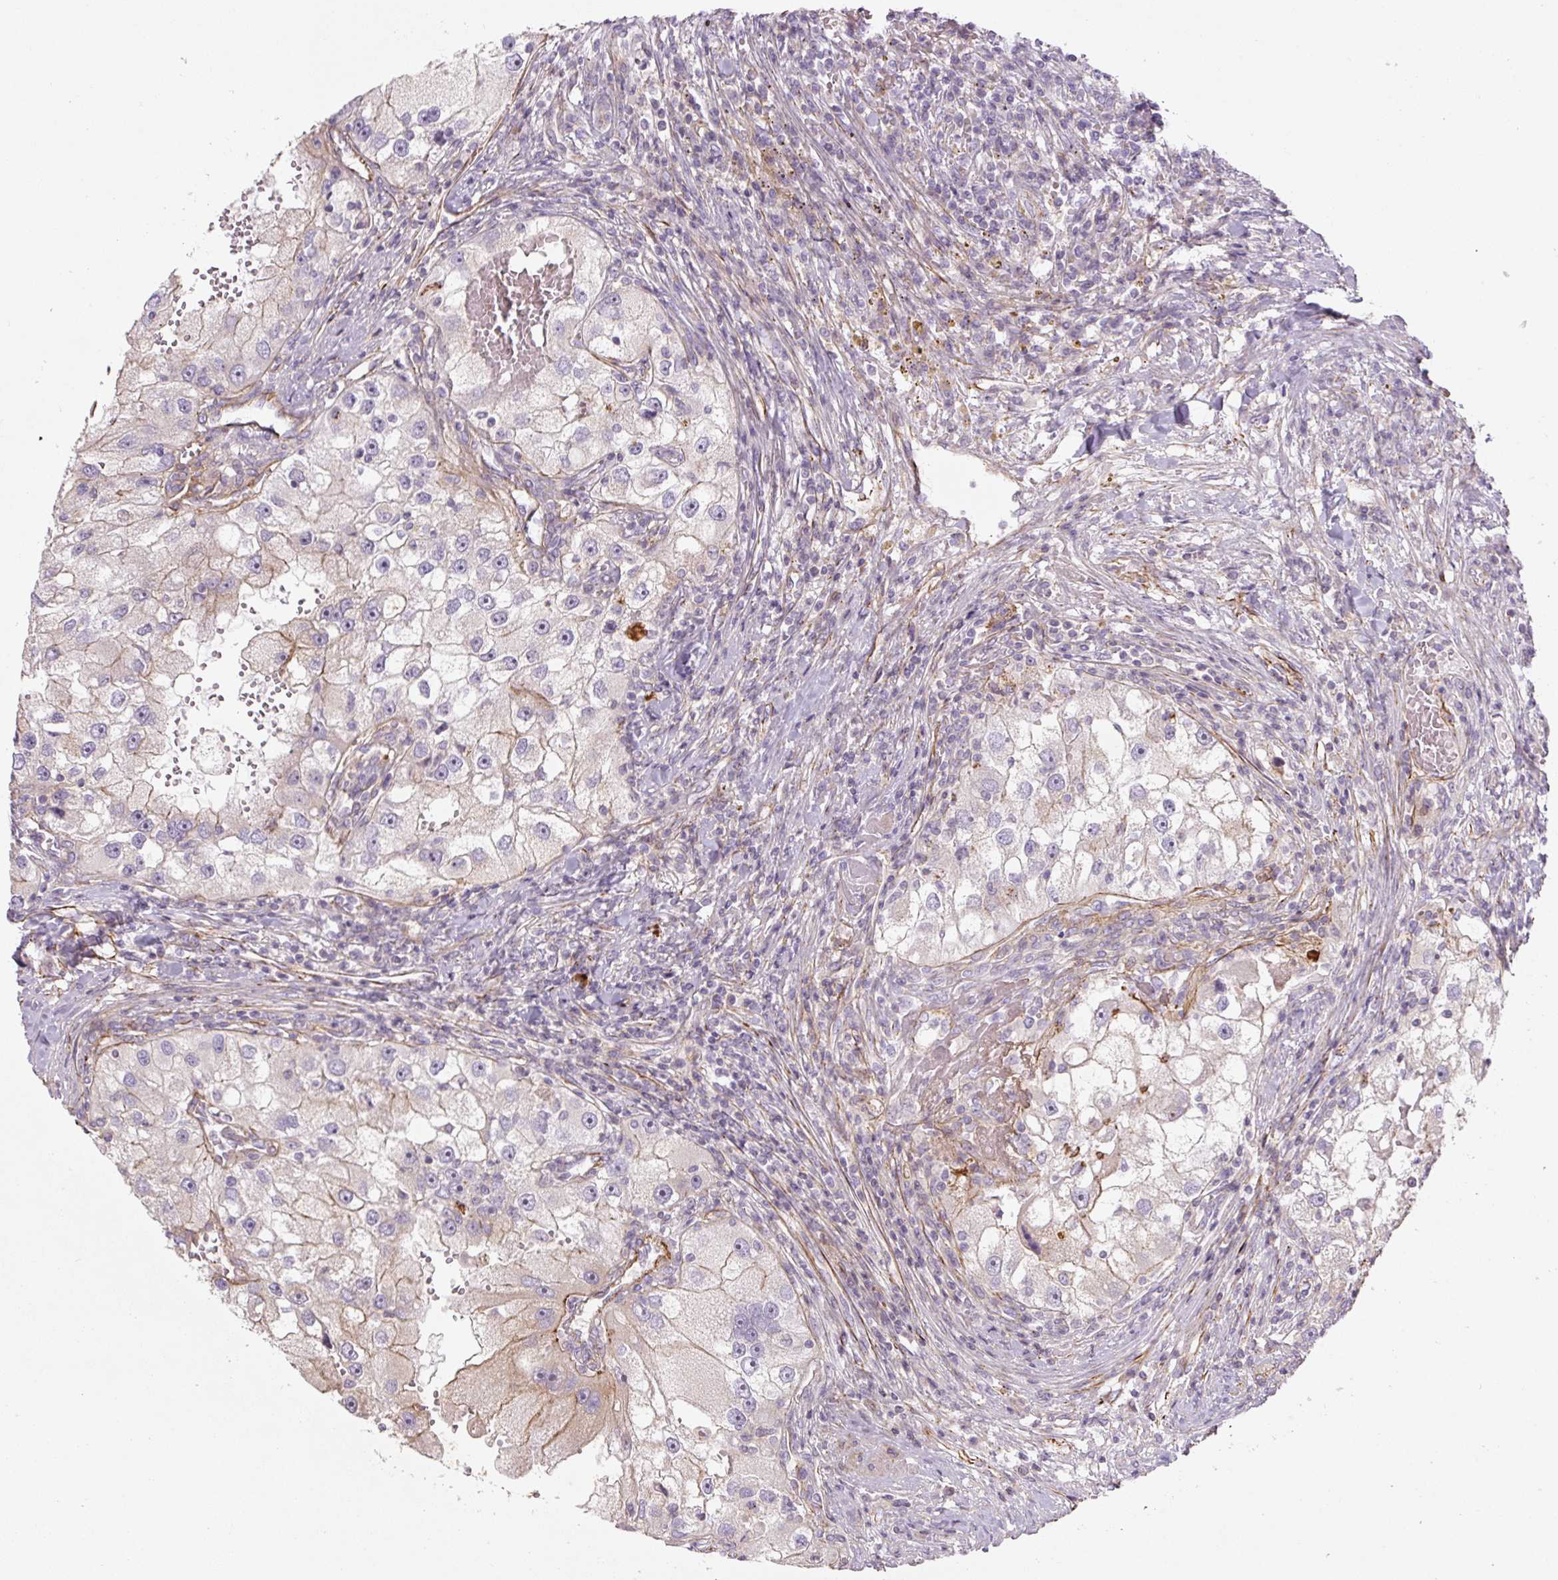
{"staining": {"intensity": "weak", "quantity": "<25%", "location": "cytoplasmic/membranous"}, "tissue": "renal cancer", "cell_type": "Tumor cells", "image_type": "cancer", "snomed": [{"axis": "morphology", "description": "Adenocarcinoma, NOS"}, {"axis": "topography", "description": "Kidney"}], "caption": "Micrograph shows no significant protein expression in tumor cells of renal cancer (adenocarcinoma). (DAB (3,3'-diaminobenzidine) IHC visualized using brightfield microscopy, high magnification).", "gene": "CCNI2", "patient": {"sex": "male", "age": 63}}